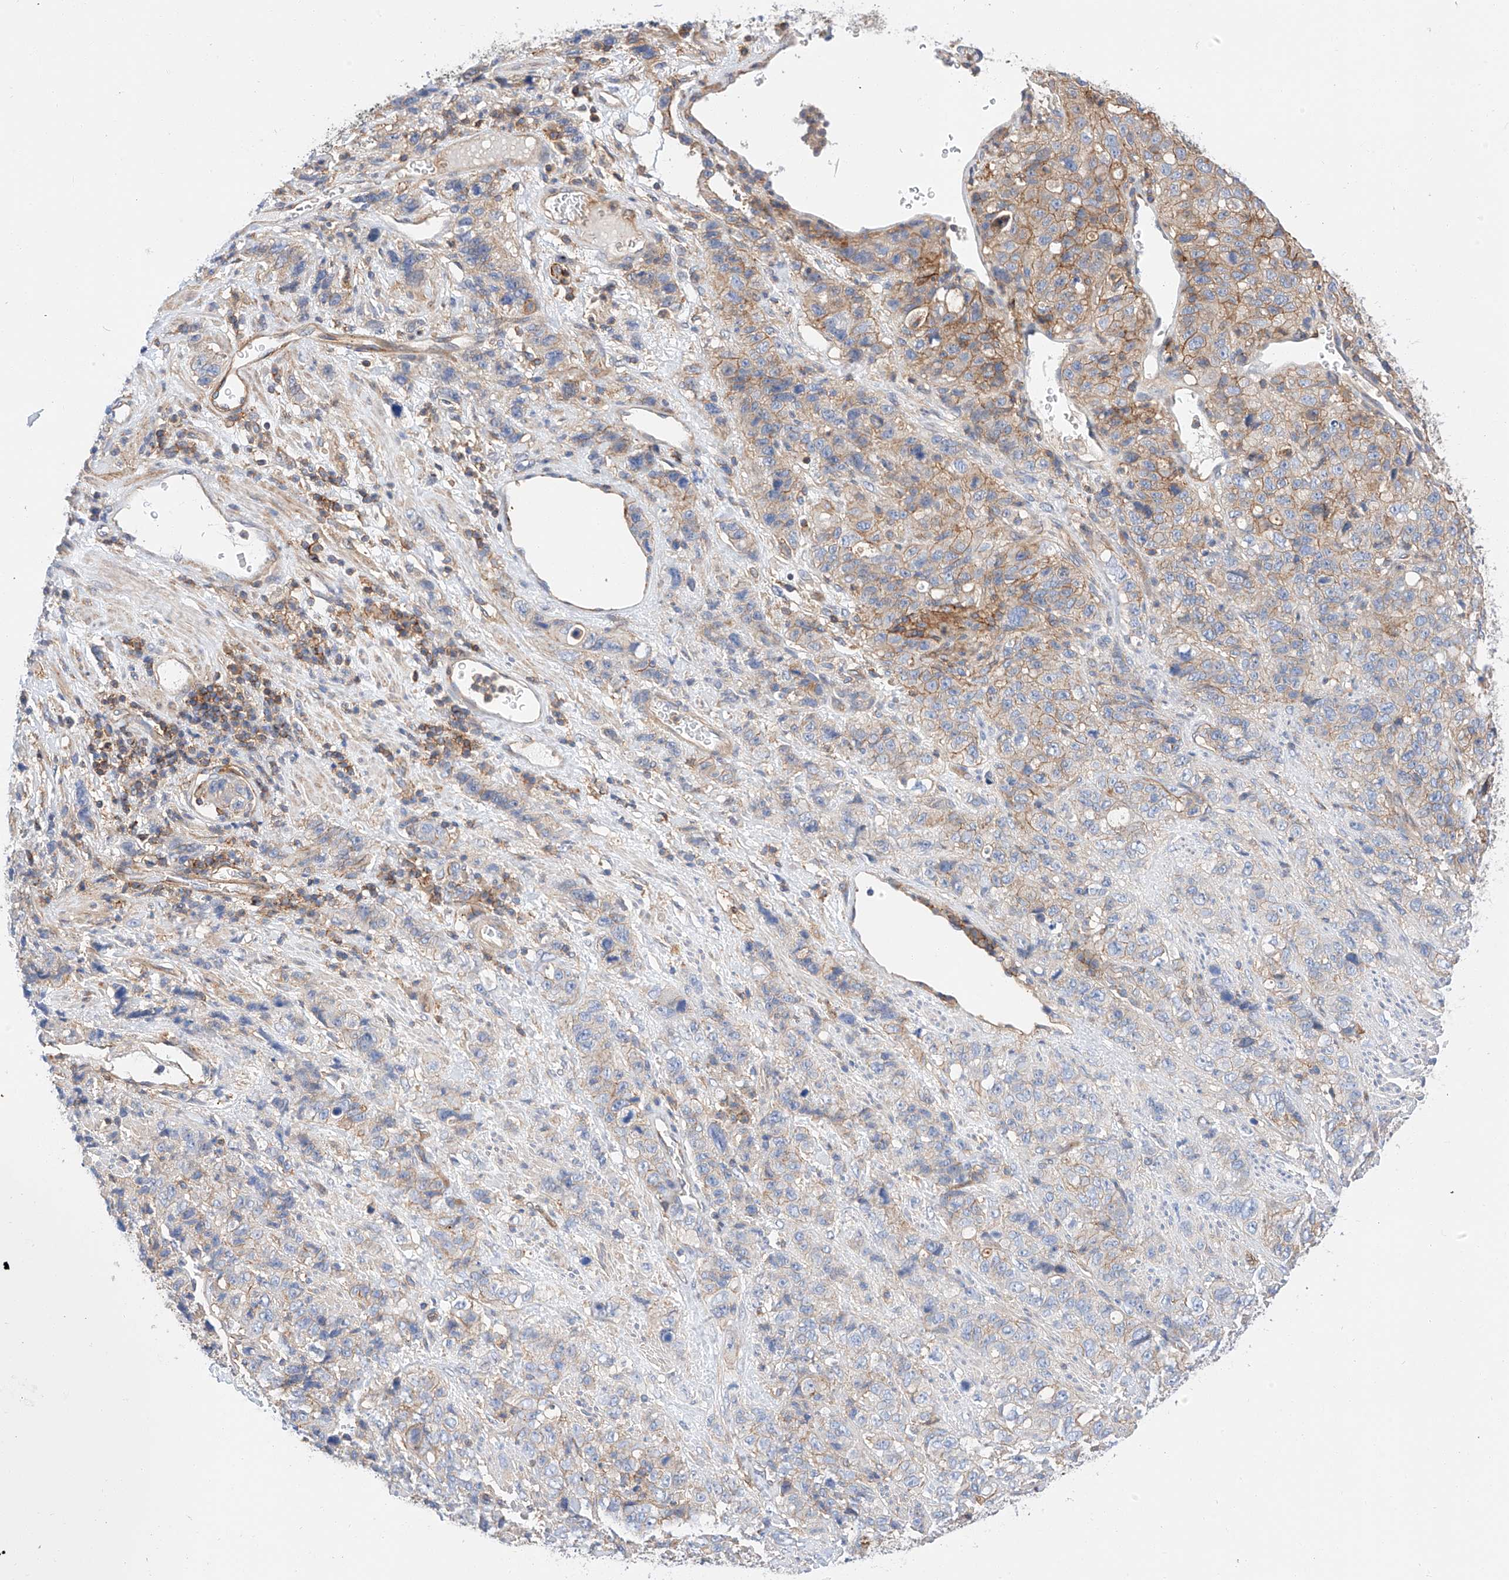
{"staining": {"intensity": "moderate", "quantity": "<25%", "location": "cytoplasmic/membranous"}, "tissue": "stomach cancer", "cell_type": "Tumor cells", "image_type": "cancer", "snomed": [{"axis": "morphology", "description": "Adenocarcinoma, NOS"}, {"axis": "topography", "description": "Stomach"}], "caption": "This is a micrograph of immunohistochemistry staining of stomach adenocarcinoma, which shows moderate expression in the cytoplasmic/membranous of tumor cells.", "gene": "HAUS4", "patient": {"sex": "male", "age": 48}}